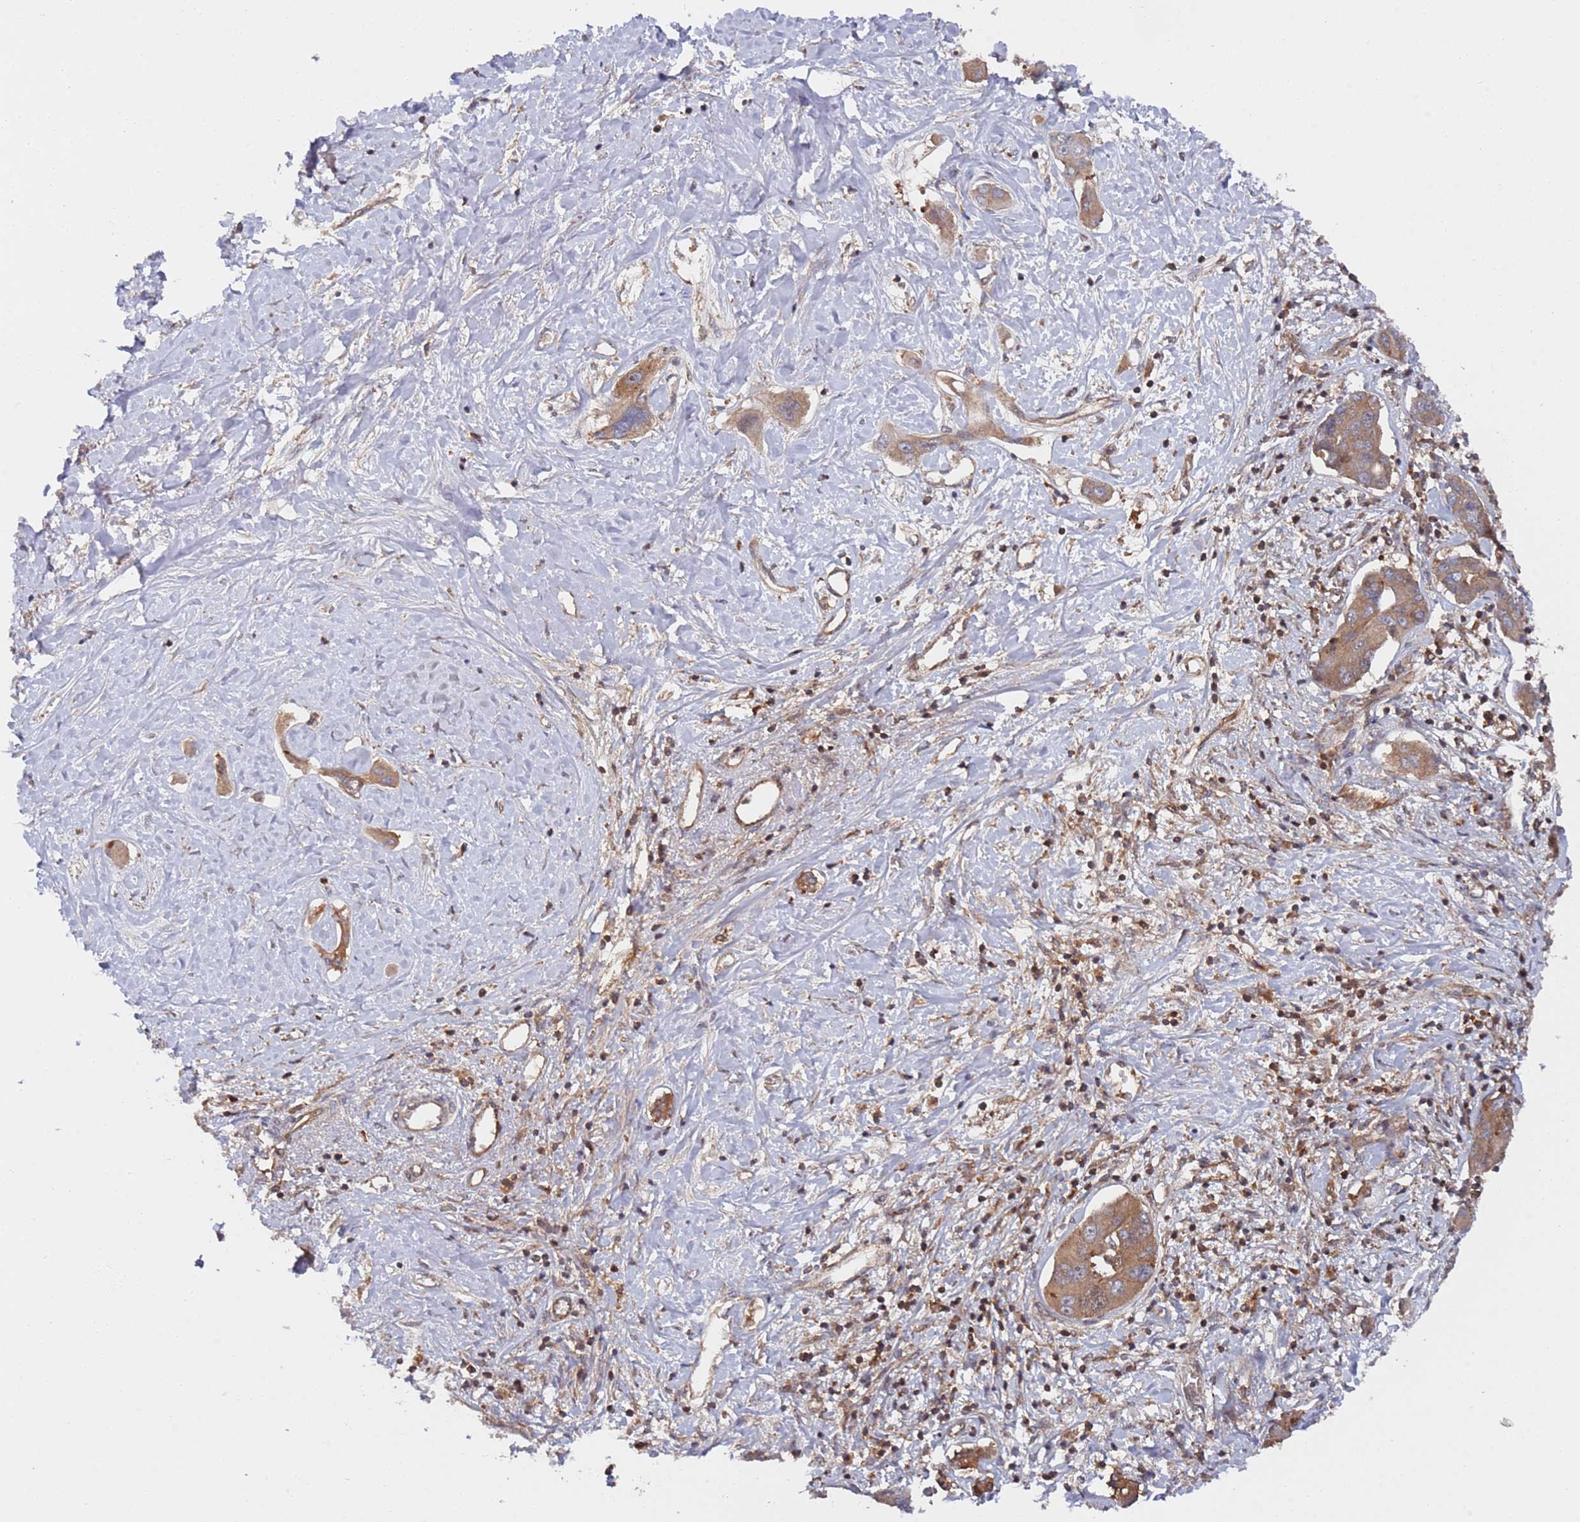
{"staining": {"intensity": "moderate", "quantity": ">75%", "location": "cytoplasmic/membranous"}, "tissue": "liver cancer", "cell_type": "Tumor cells", "image_type": "cancer", "snomed": [{"axis": "morphology", "description": "Cholangiocarcinoma"}, {"axis": "topography", "description": "Liver"}], "caption": "Moderate cytoplasmic/membranous expression for a protein is seen in about >75% of tumor cells of liver cholangiocarcinoma using immunohistochemistry.", "gene": "DDX60", "patient": {"sex": "male", "age": 59}}